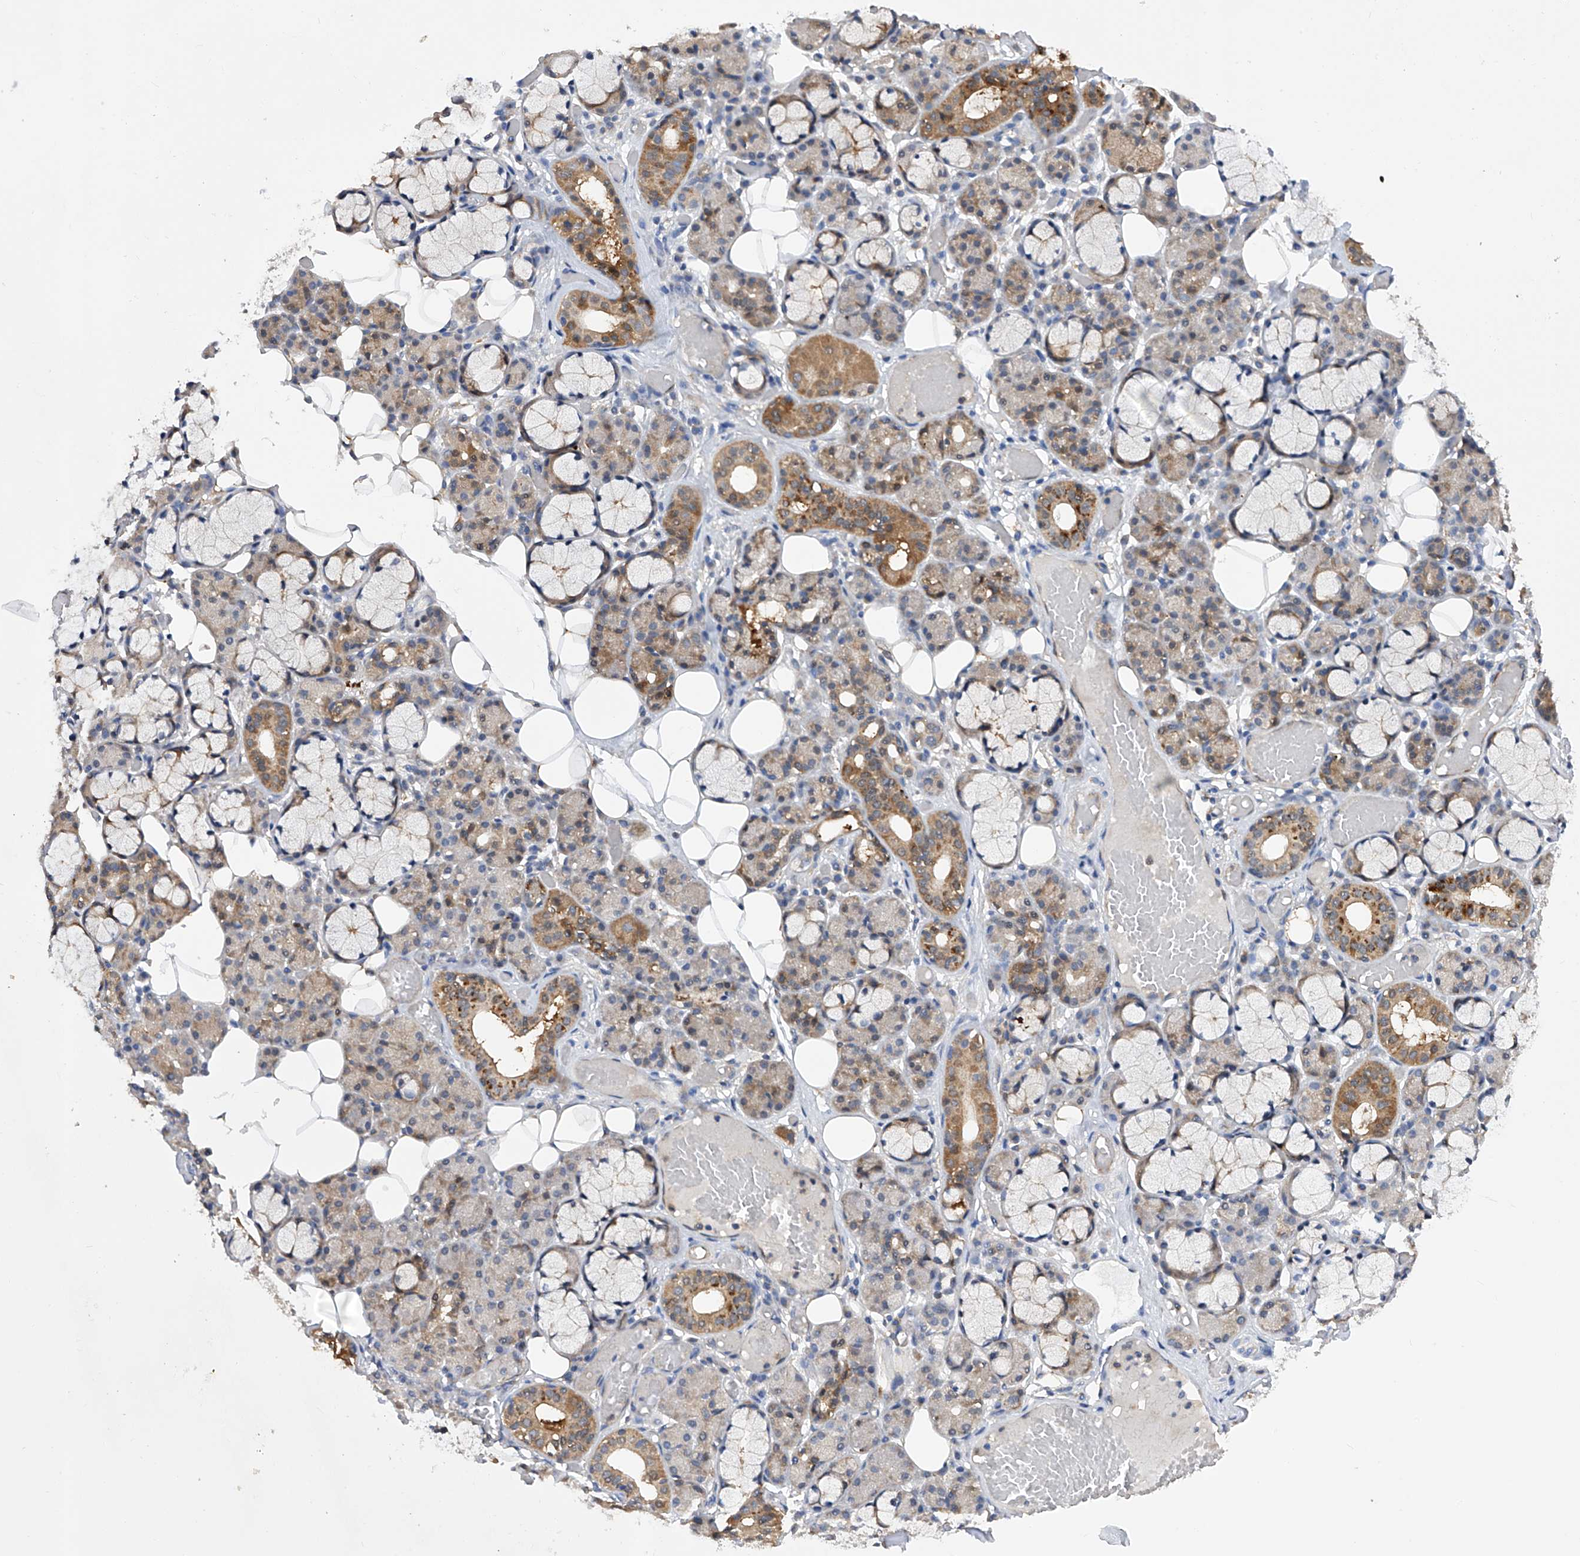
{"staining": {"intensity": "moderate", "quantity": "25%-75%", "location": "cytoplasmic/membranous"}, "tissue": "salivary gland", "cell_type": "Glandular cells", "image_type": "normal", "snomed": [{"axis": "morphology", "description": "Normal tissue, NOS"}, {"axis": "topography", "description": "Salivary gland"}], "caption": "Unremarkable salivary gland reveals moderate cytoplasmic/membranous expression in about 25%-75% of glandular cells, visualized by immunohistochemistry.", "gene": "SPATA20", "patient": {"sex": "male", "age": 63}}